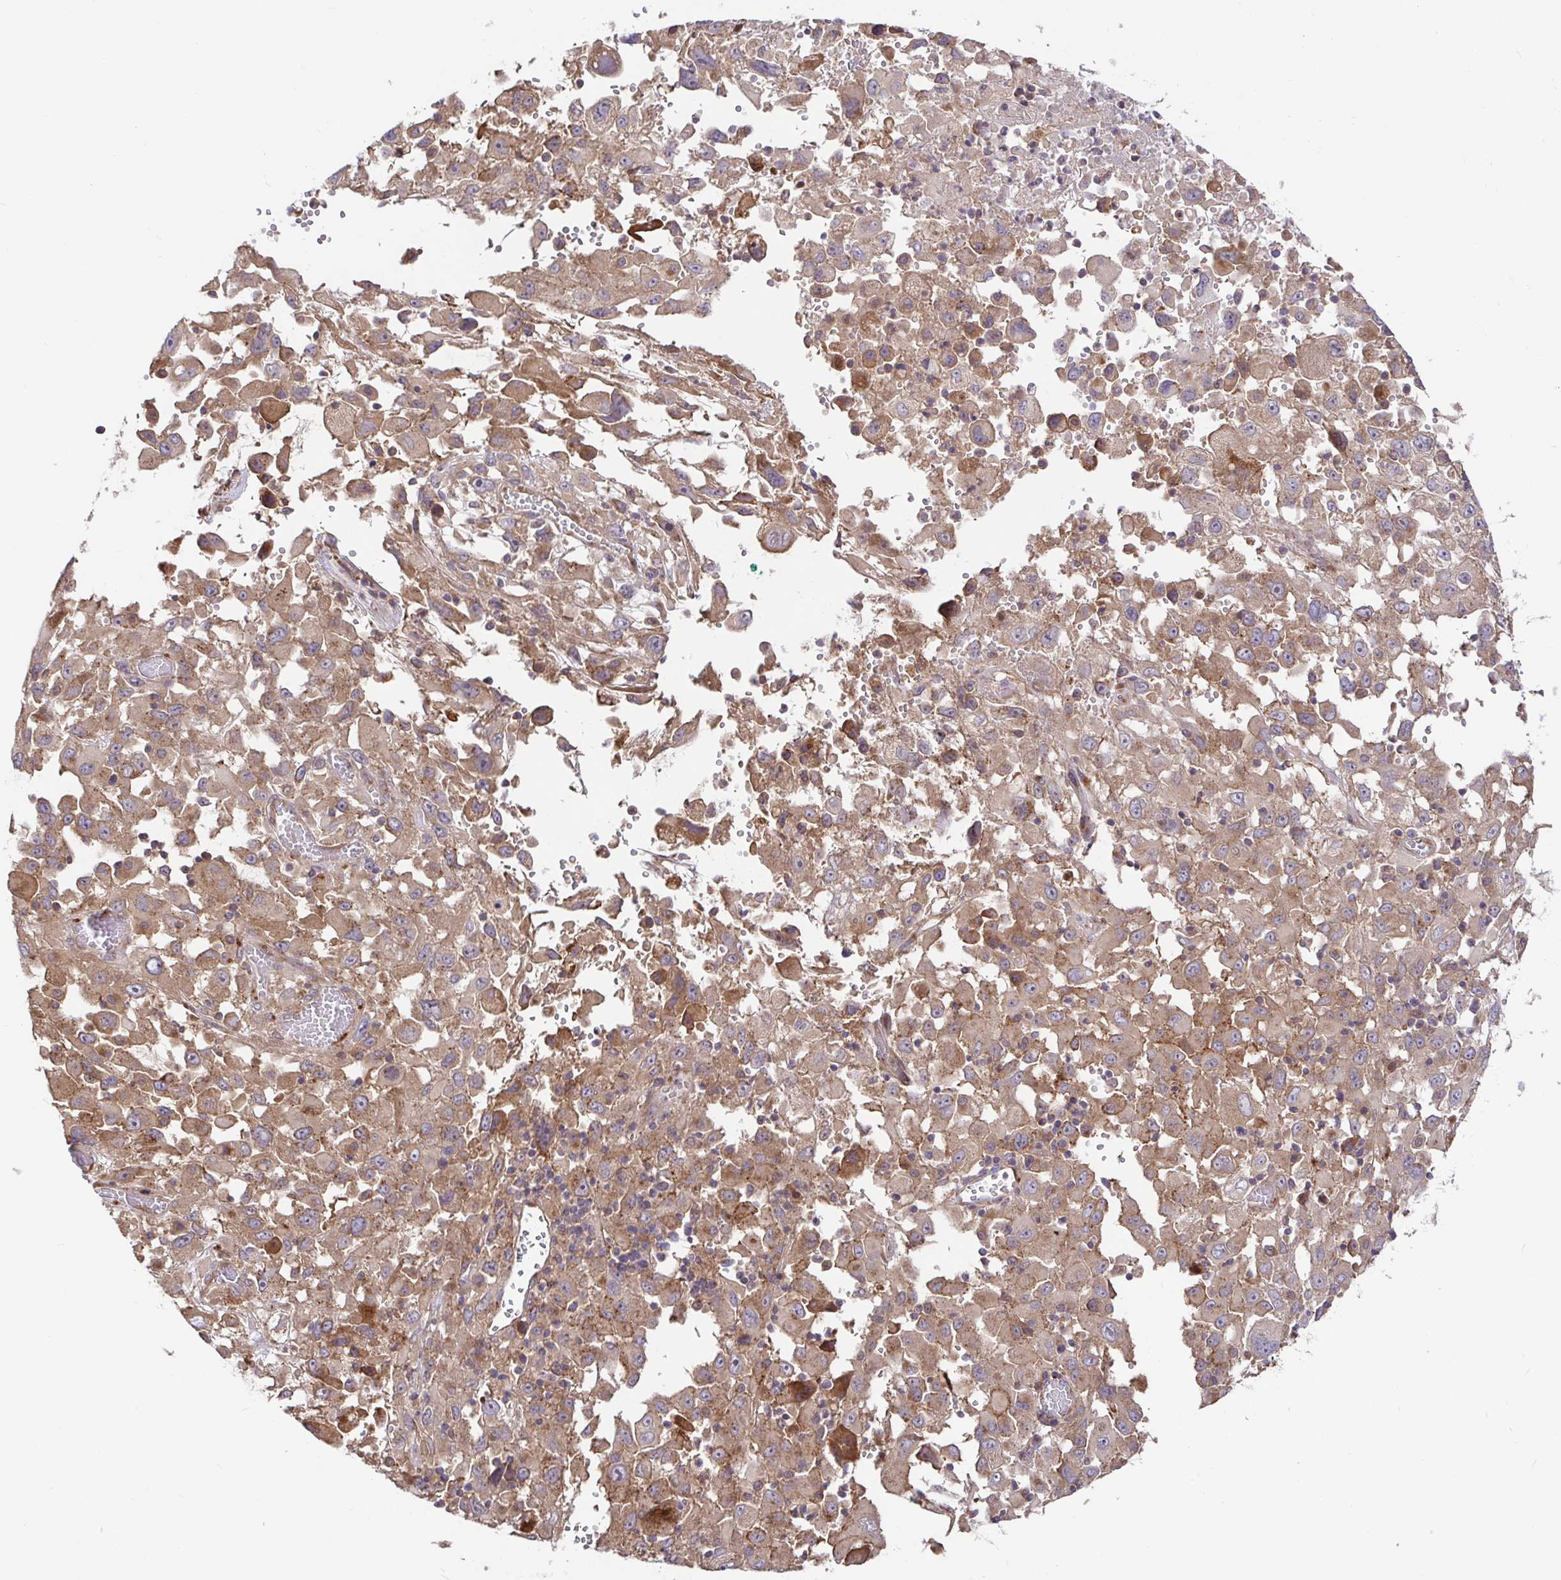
{"staining": {"intensity": "weak", "quantity": ">75%", "location": "cytoplasmic/membranous"}, "tissue": "melanoma", "cell_type": "Tumor cells", "image_type": "cancer", "snomed": [{"axis": "morphology", "description": "Malignant melanoma, Metastatic site"}, {"axis": "topography", "description": "Soft tissue"}], "caption": "Protein positivity by IHC demonstrates weak cytoplasmic/membranous expression in approximately >75% of tumor cells in malignant melanoma (metastatic site). Using DAB (3,3'-diaminobenzidine) (brown) and hematoxylin (blue) stains, captured at high magnification using brightfield microscopy.", "gene": "ELP1", "patient": {"sex": "male", "age": 50}}